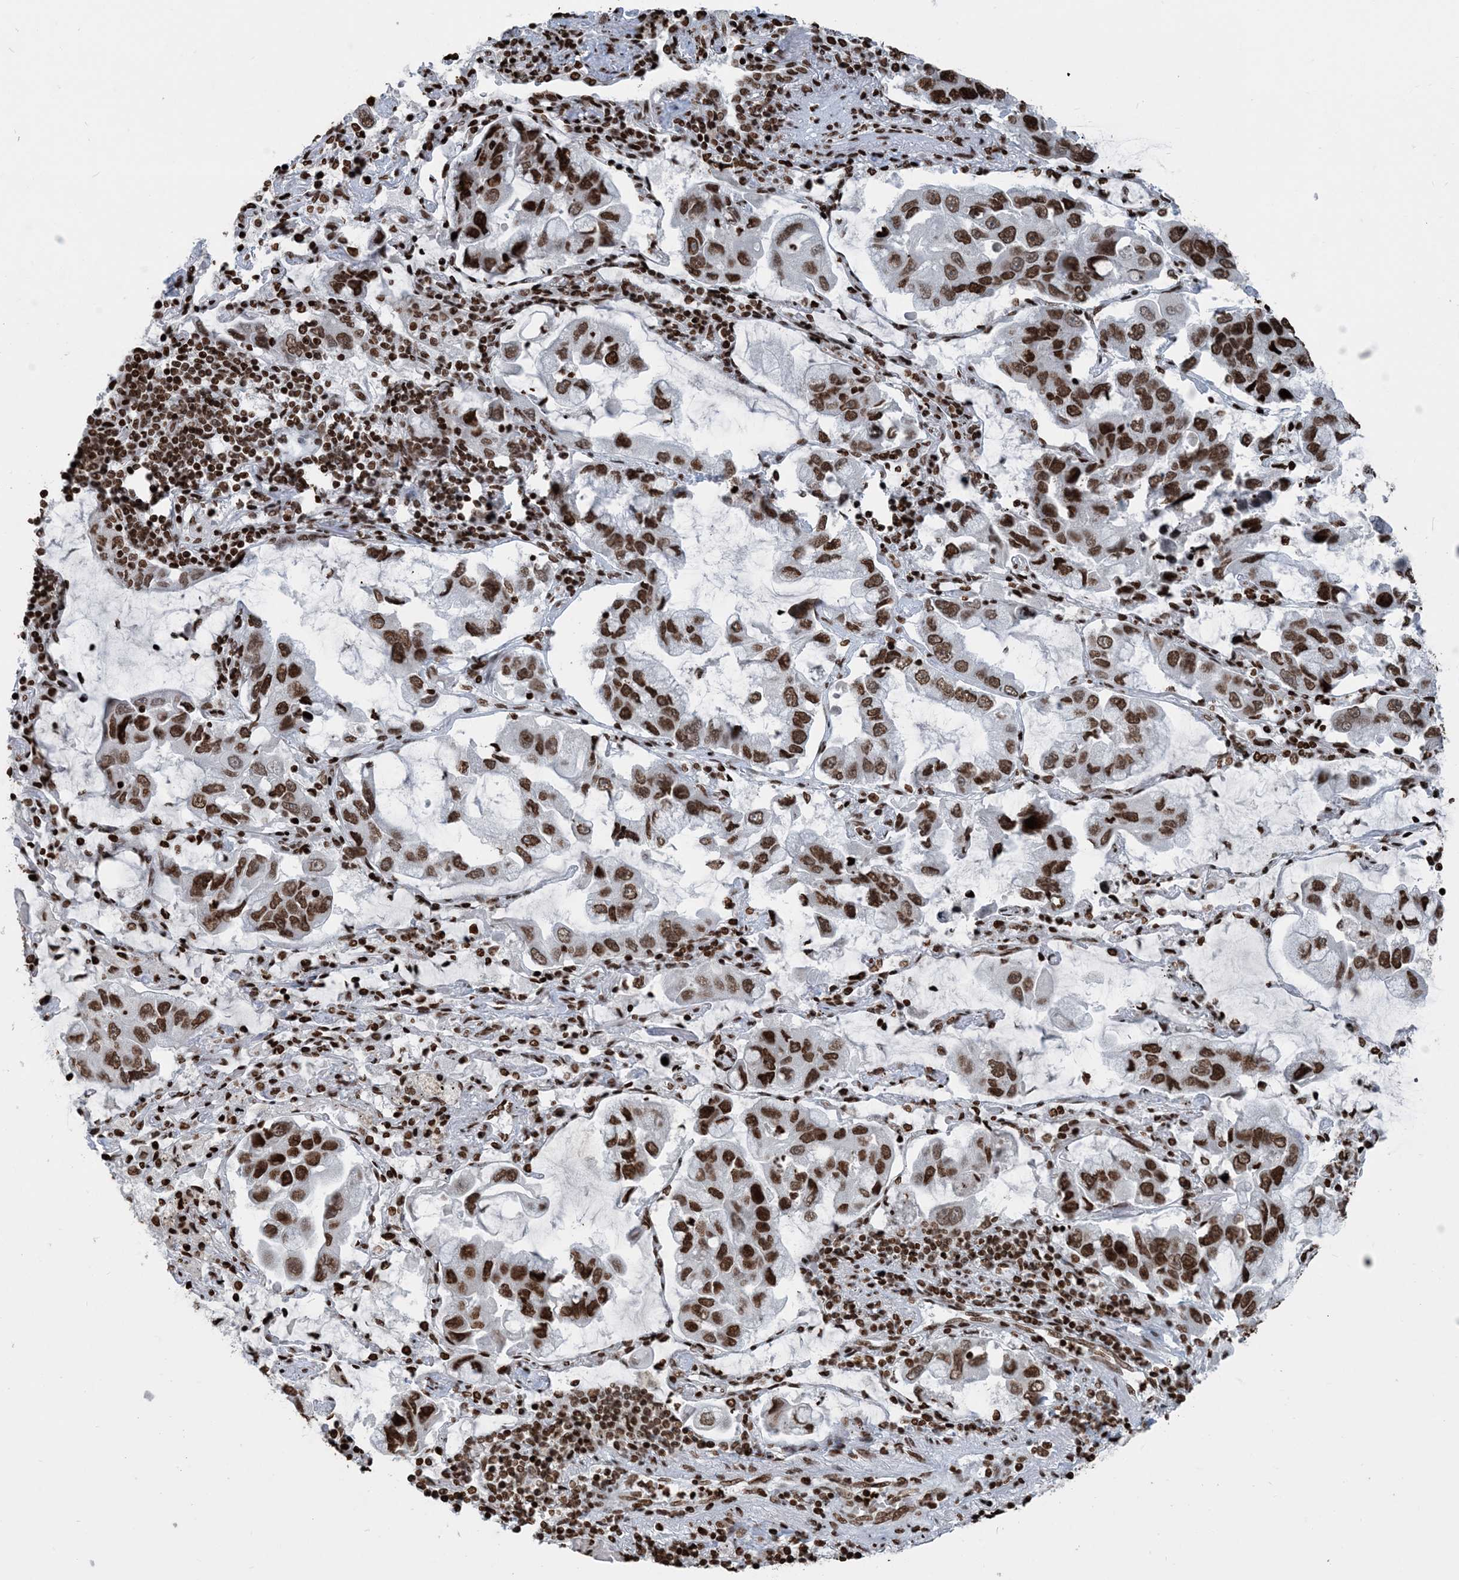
{"staining": {"intensity": "strong", "quantity": ">75%", "location": "nuclear"}, "tissue": "lung cancer", "cell_type": "Tumor cells", "image_type": "cancer", "snomed": [{"axis": "morphology", "description": "Adenocarcinoma, NOS"}, {"axis": "topography", "description": "Lung"}], "caption": "Immunohistochemical staining of lung adenocarcinoma displays strong nuclear protein positivity in approximately >75% of tumor cells.", "gene": "H3-3B", "patient": {"sex": "male", "age": 64}}